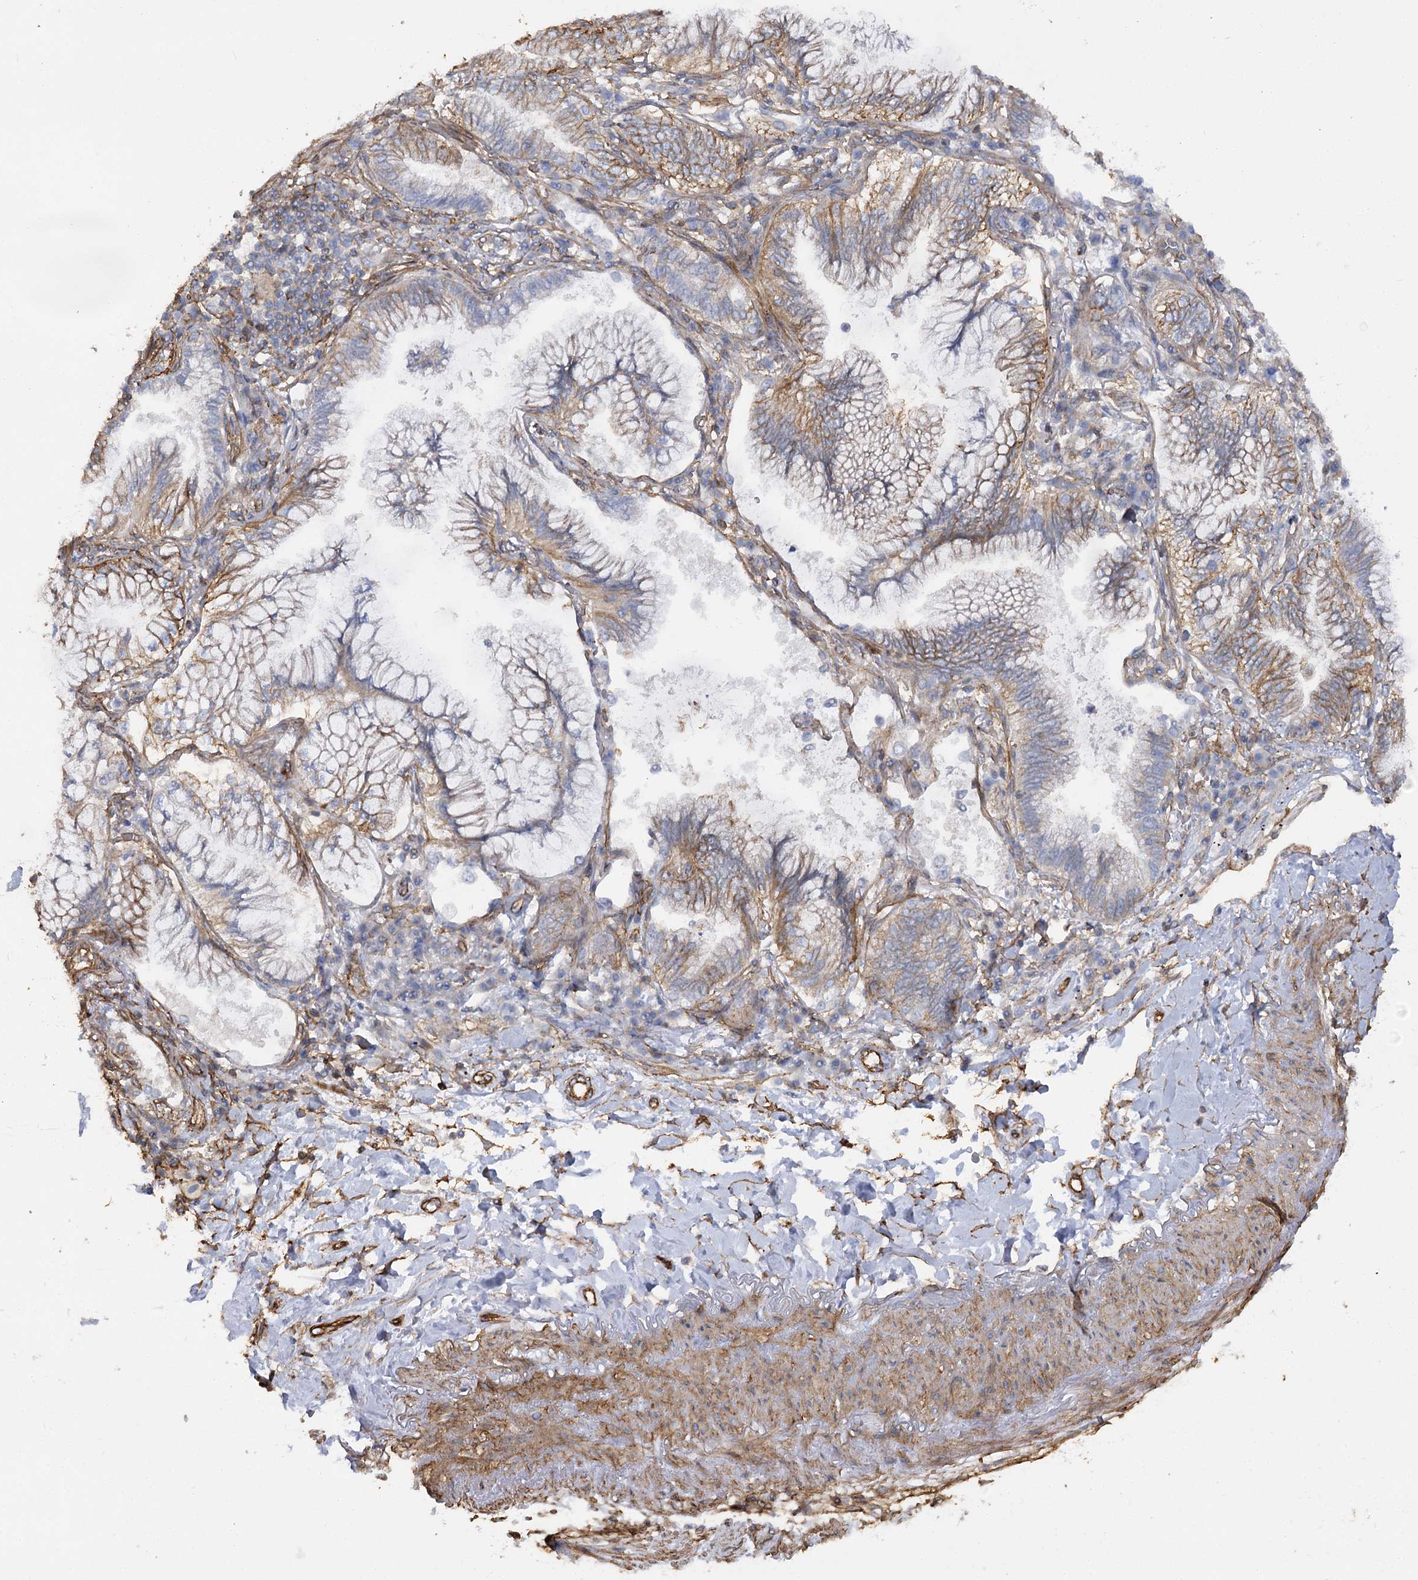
{"staining": {"intensity": "weak", "quantity": "25%-75%", "location": "cytoplasmic/membranous"}, "tissue": "lung cancer", "cell_type": "Tumor cells", "image_type": "cancer", "snomed": [{"axis": "morphology", "description": "Adenocarcinoma, NOS"}, {"axis": "topography", "description": "Lung"}], "caption": "Lung cancer (adenocarcinoma) tissue displays weak cytoplasmic/membranous expression in approximately 25%-75% of tumor cells (DAB (3,3'-diaminobenzidine) IHC with brightfield microscopy, high magnification).", "gene": "SYNPO2", "patient": {"sex": "female", "age": 70}}